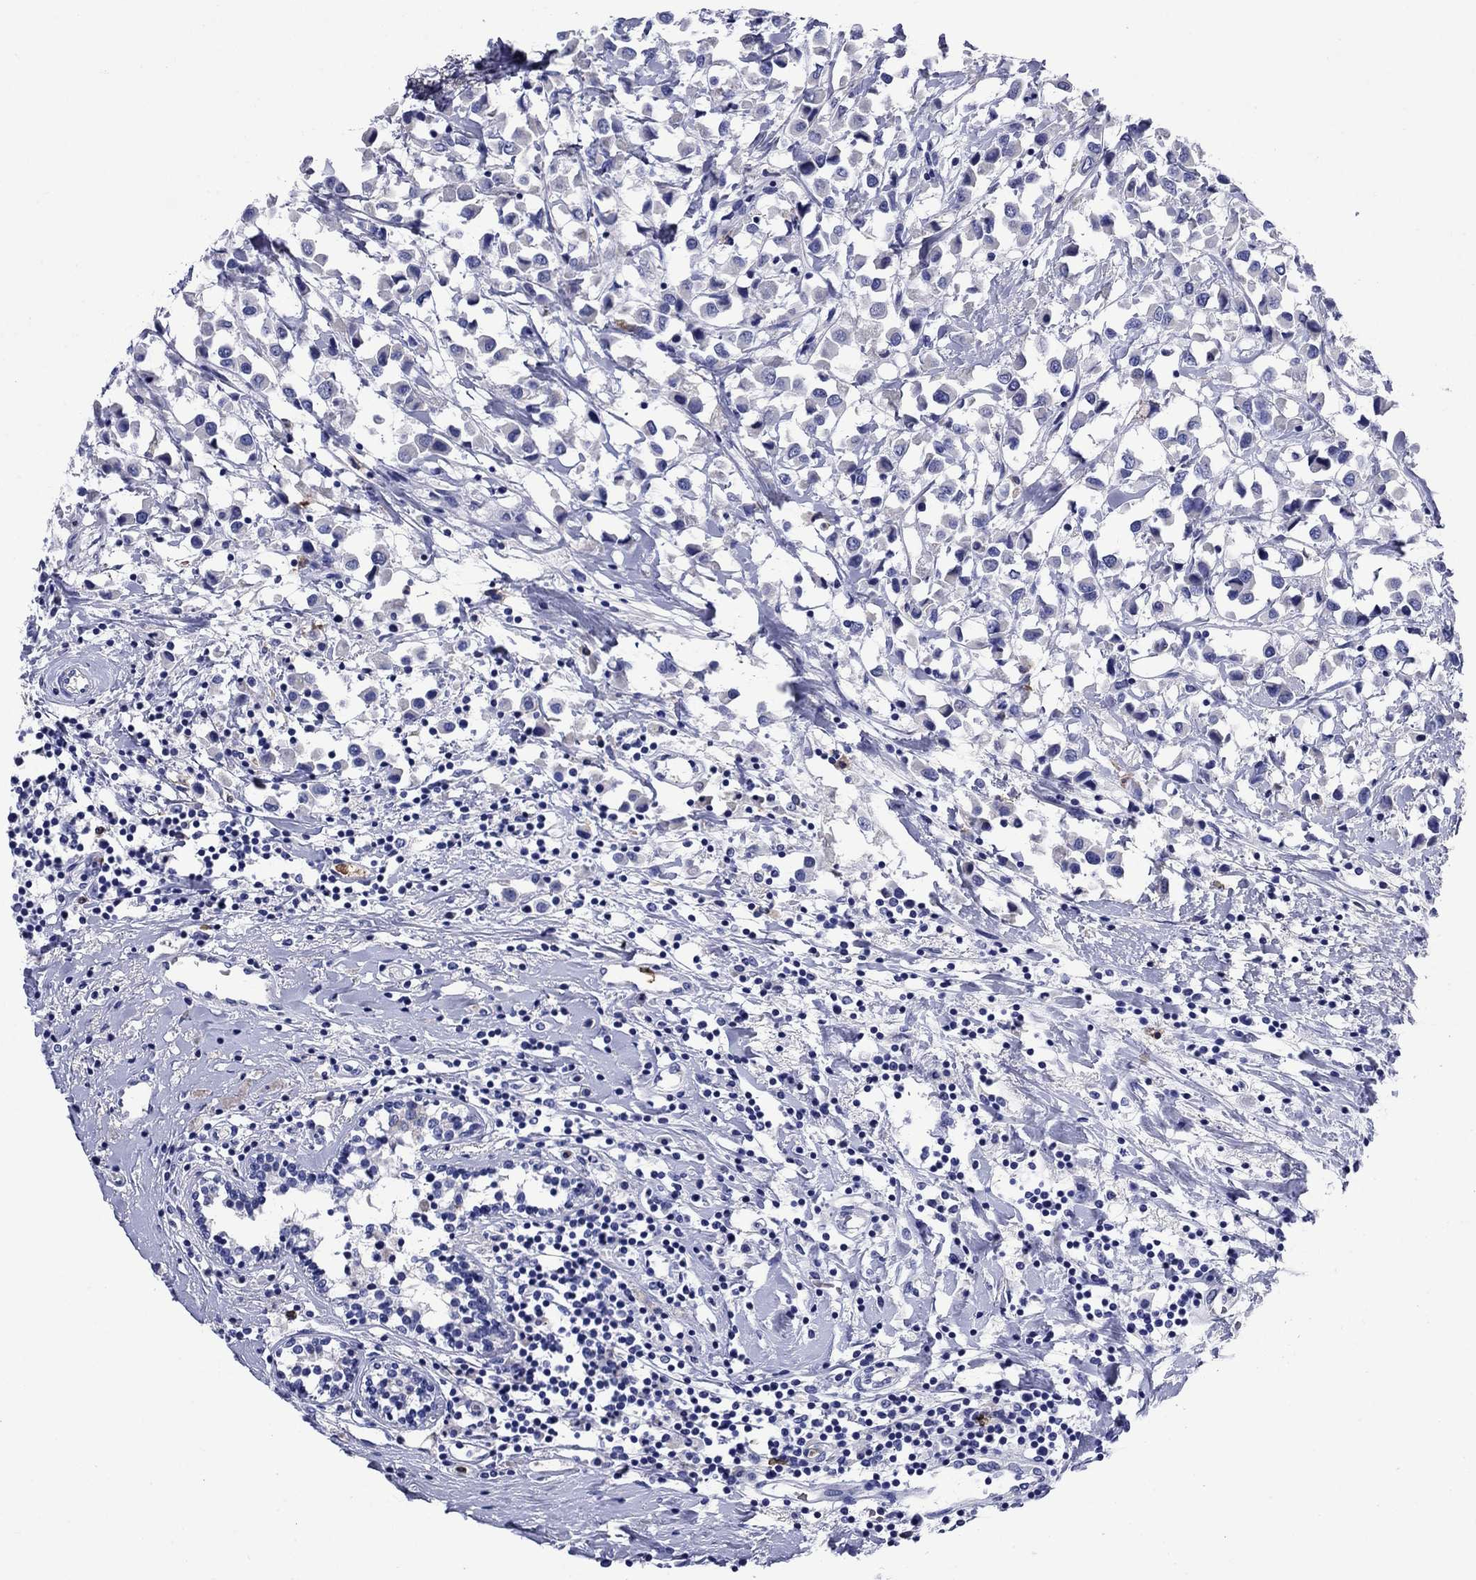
{"staining": {"intensity": "negative", "quantity": "none", "location": "none"}, "tissue": "breast cancer", "cell_type": "Tumor cells", "image_type": "cancer", "snomed": [{"axis": "morphology", "description": "Duct carcinoma"}, {"axis": "topography", "description": "Breast"}], "caption": "An image of human breast cancer is negative for staining in tumor cells.", "gene": "TFR2", "patient": {"sex": "female", "age": 61}}